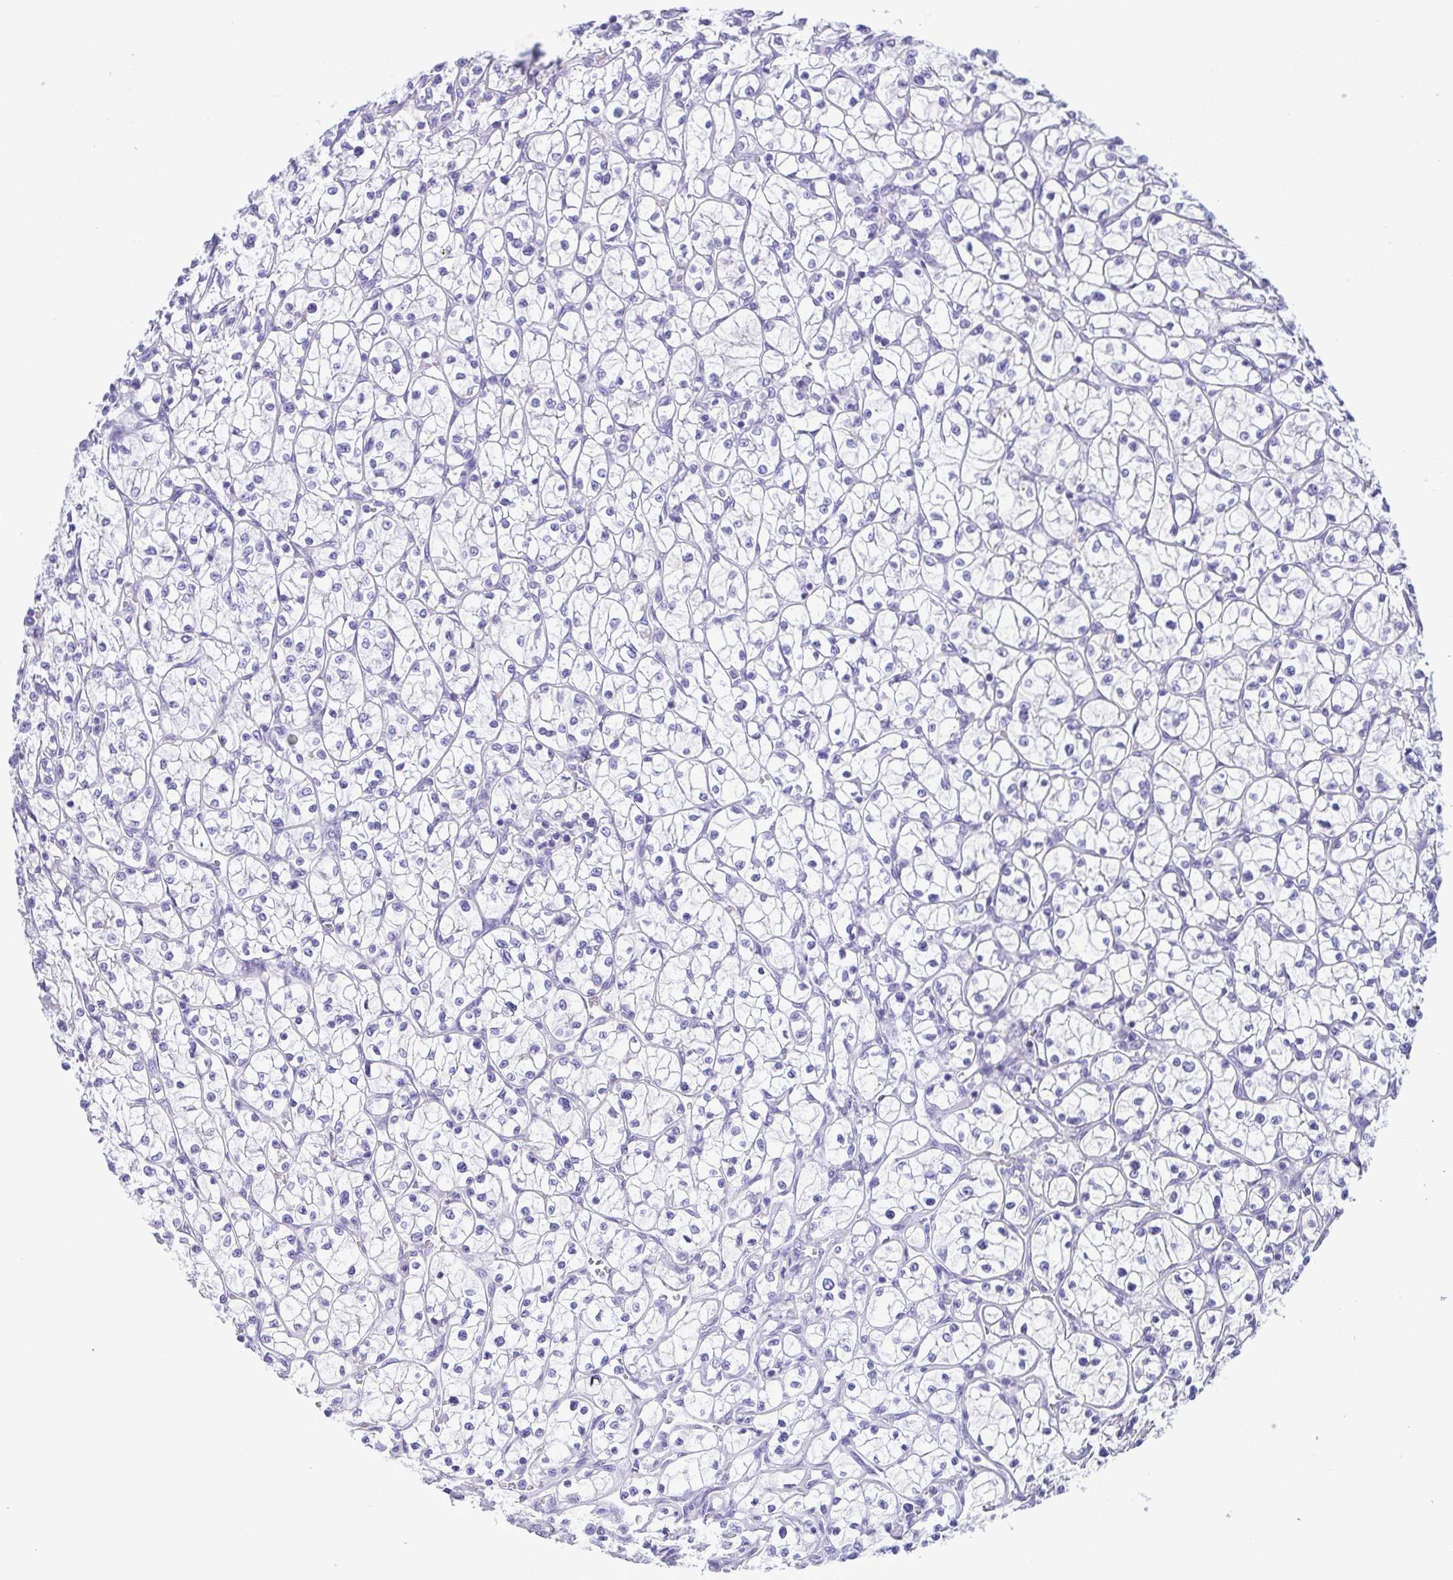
{"staining": {"intensity": "negative", "quantity": "none", "location": "none"}, "tissue": "renal cancer", "cell_type": "Tumor cells", "image_type": "cancer", "snomed": [{"axis": "morphology", "description": "Adenocarcinoma, NOS"}, {"axis": "topography", "description": "Kidney"}], "caption": "An immunohistochemistry (IHC) micrograph of adenocarcinoma (renal) is shown. There is no staining in tumor cells of adenocarcinoma (renal).", "gene": "GPR182", "patient": {"sex": "female", "age": 64}}